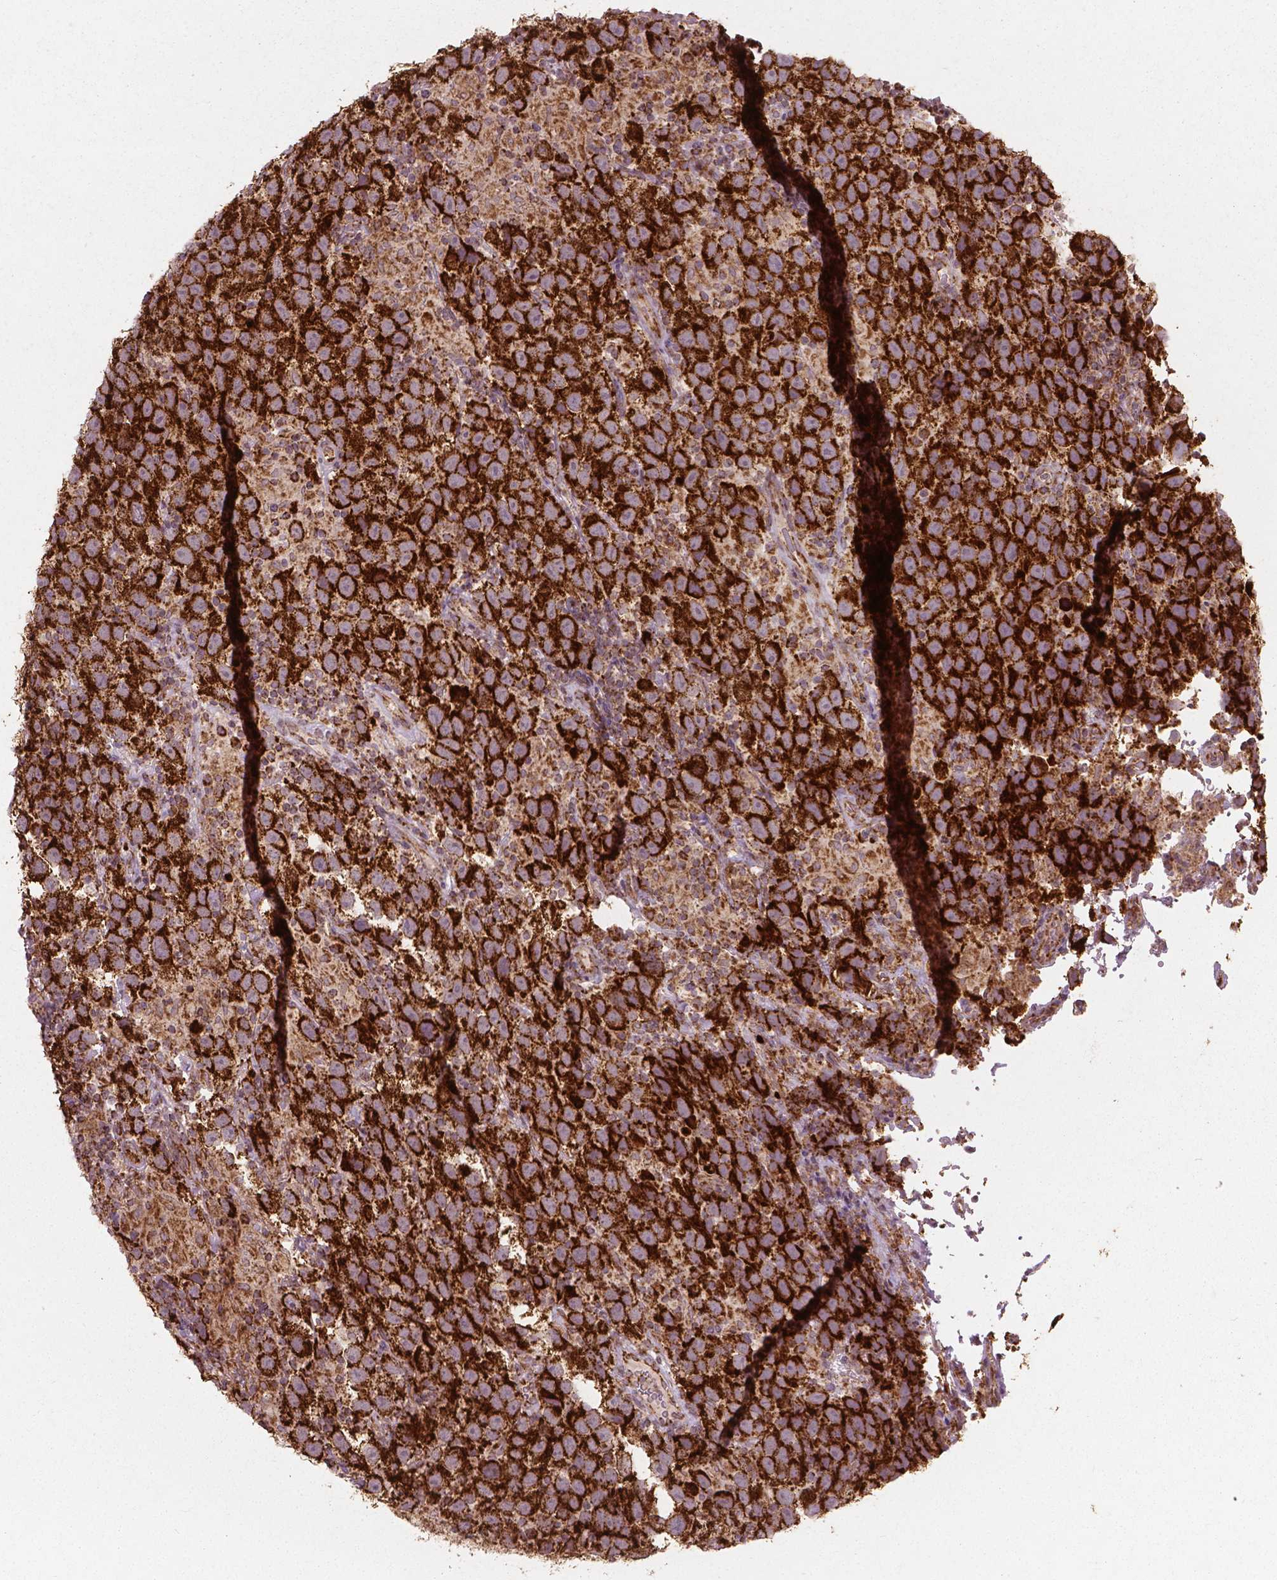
{"staining": {"intensity": "strong", "quantity": ">75%", "location": "cytoplasmic/membranous"}, "tissue": "testis cancer", "cell_type": "Tumor cells", "image_type": "cancer", "snomed": [{"axis": "morphology", "description": "Seminoma, NOS"}, {"axis": "topography", "description": "Testis"}], "caption": "Human seminoma (testis) stained with a brown dye demonstrates strong cytoplasmic/membranous positive staining in about >75% of tumor cells.", "gene": "PGAM5", "patient": {"sex": "male", "age": 26}}